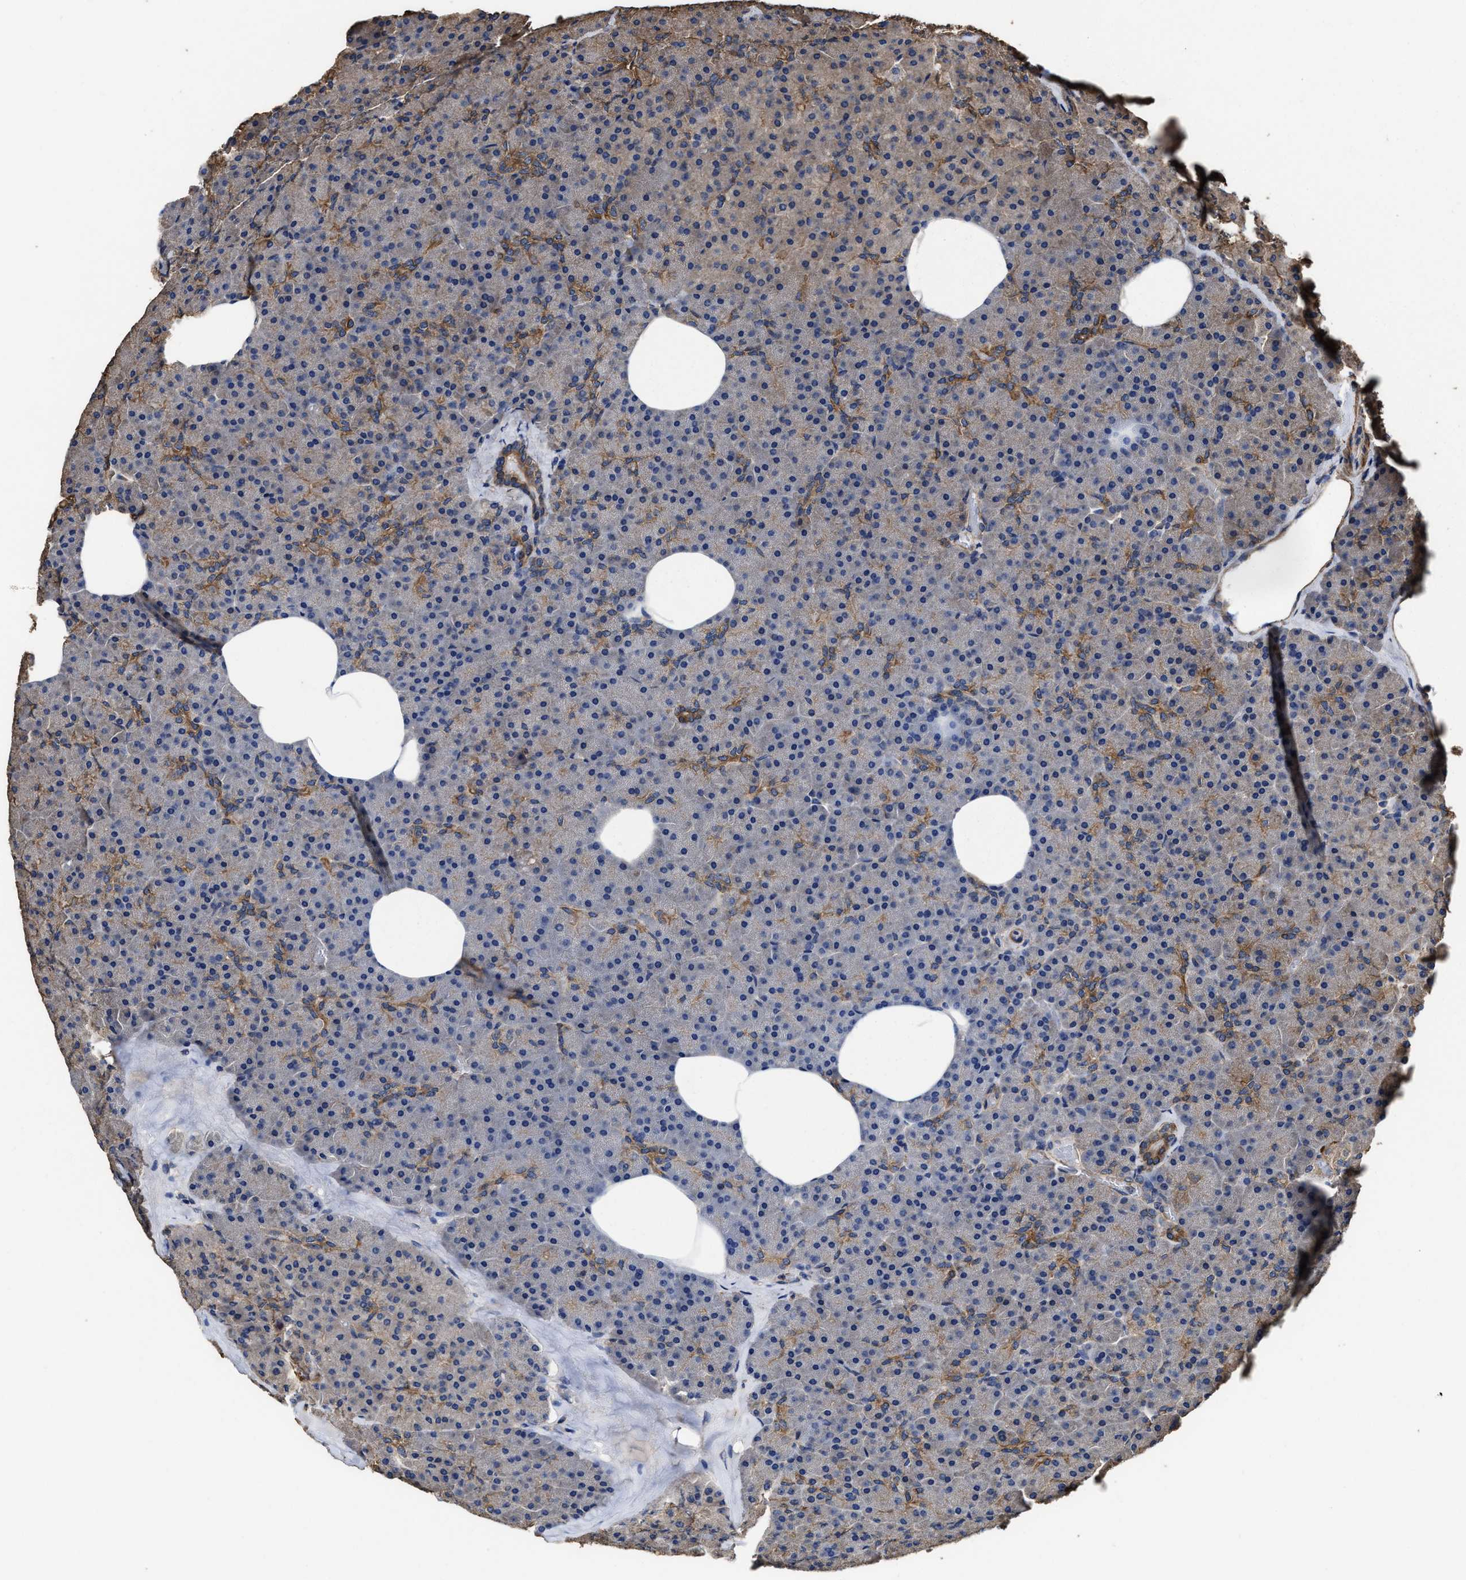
{"staining": {"intensity": "moderate", "quantity": "<25%", "location": "cytoplasmic/membranous"}, "tissue": "pancreas", "cell_type": "Exocrine glandular cells", "image_type": "normal", "snomed": [{"axis": "morphology", "description": "Normal tissue, NOS"}, {"axis": "morphology", "description": "Carcinoid, malignant, NOS"}, {"axis": "topography", "description": "Pancreas"}], "caption": "Immunohistochemistry image of unremarkable human pancreas stained for a protein (brown), which displays low levels of moderate cytoplasmic/membranous expression in approximately <25% of exocrine glandular cells.", "gene": "SFXN4", "patient": {"sex": "female", "age": 35}}